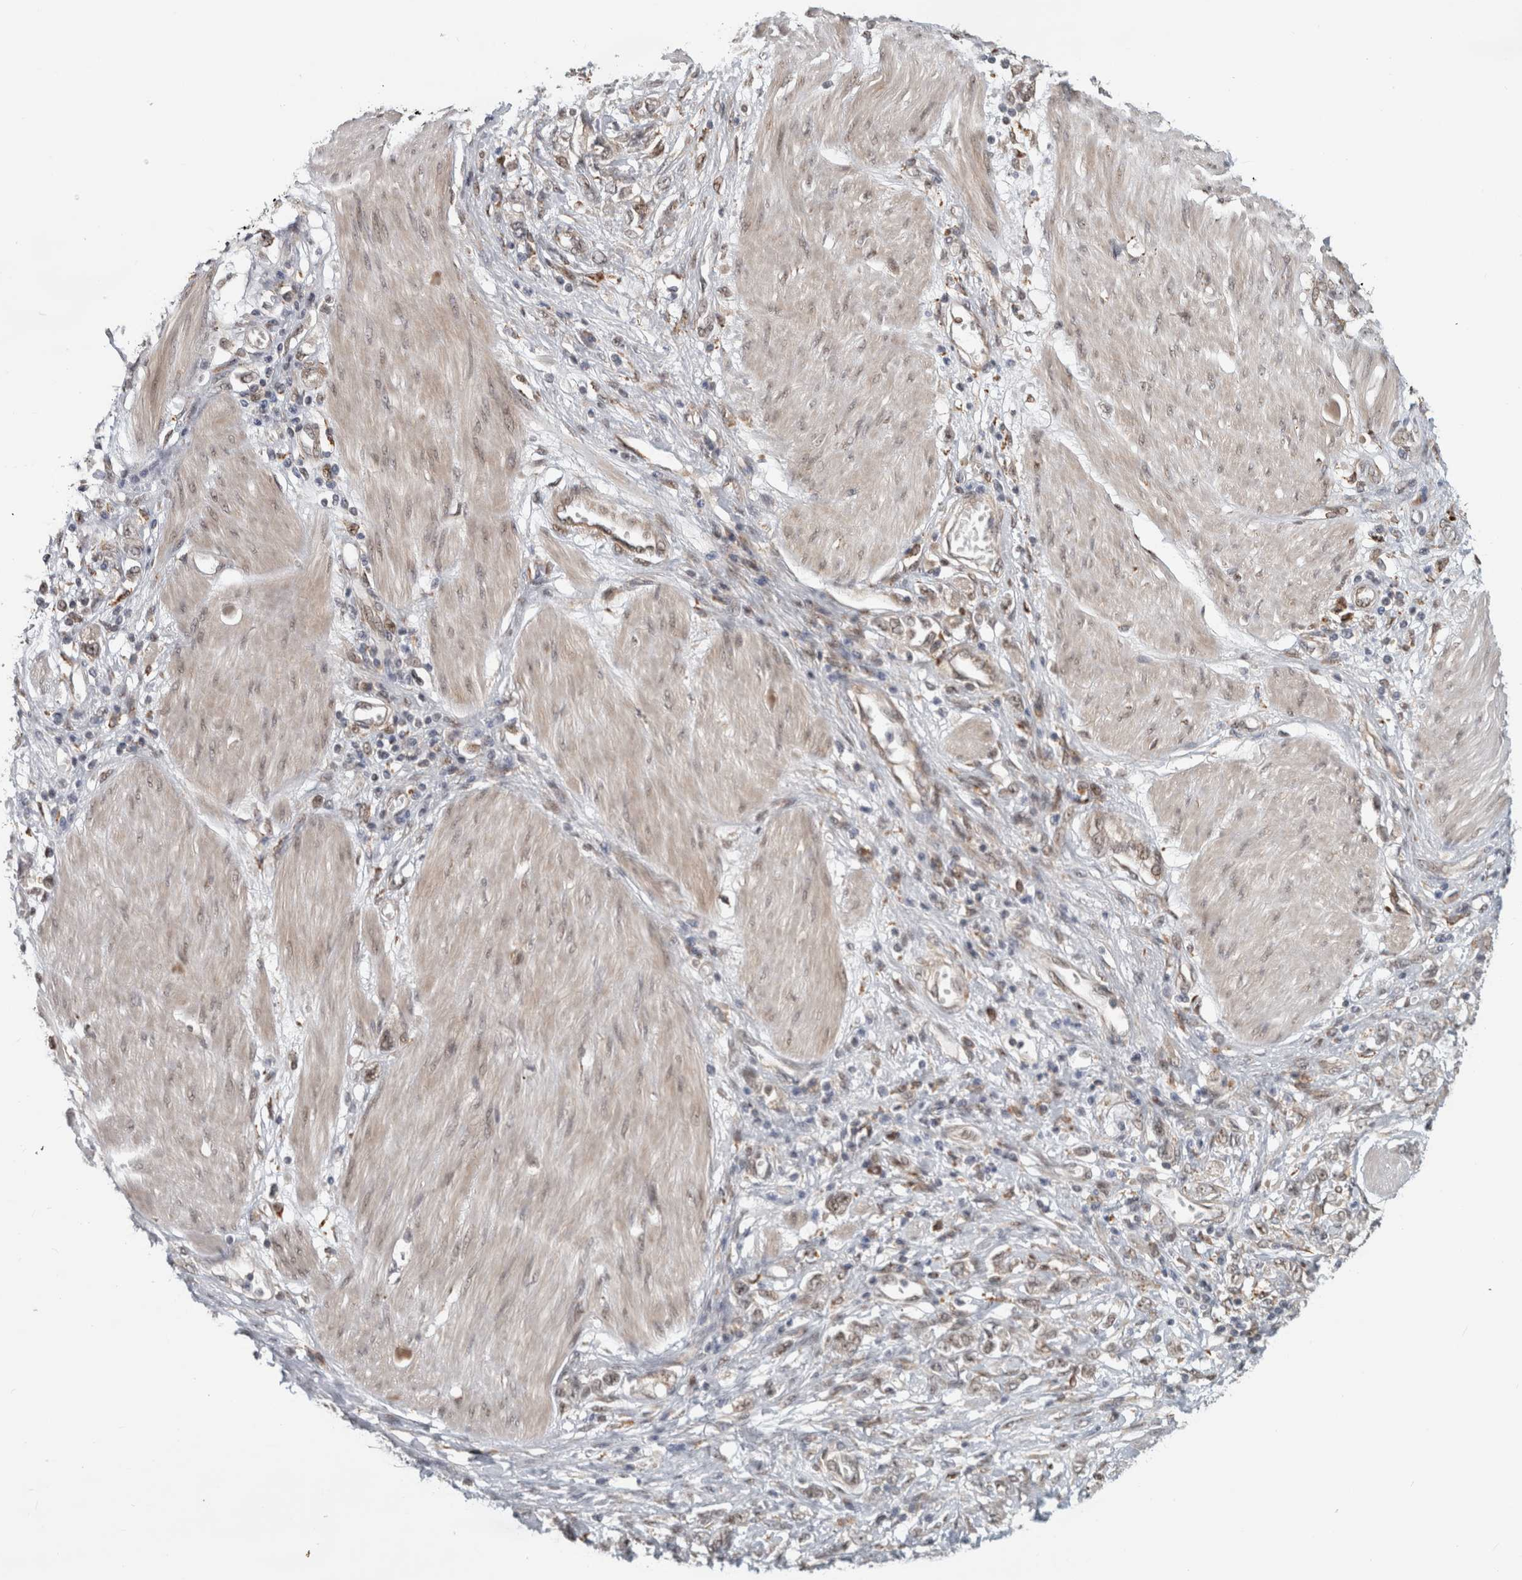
{"staining": {"intensity": "weak", "quantity": ">75%", "location": "nuclear"}, "tissue": "stomach cancer", "cell_type": "Tumor cells", "image_type": "cancer", "snomed": [{"axis": "morphology", "description": "Adenocarcinoma, NOS"}, {"axis": "topography", "description": "Stomach"}], "caption": "High-power microscopy captured an immunohistochemistry micrograph of stomach cancer (adenocarcinoma), revealing weak nuclear positivity in about >75% of tumor cells.", "gene": "NAB2", "patient": {"sex": "female", "age": 76}}